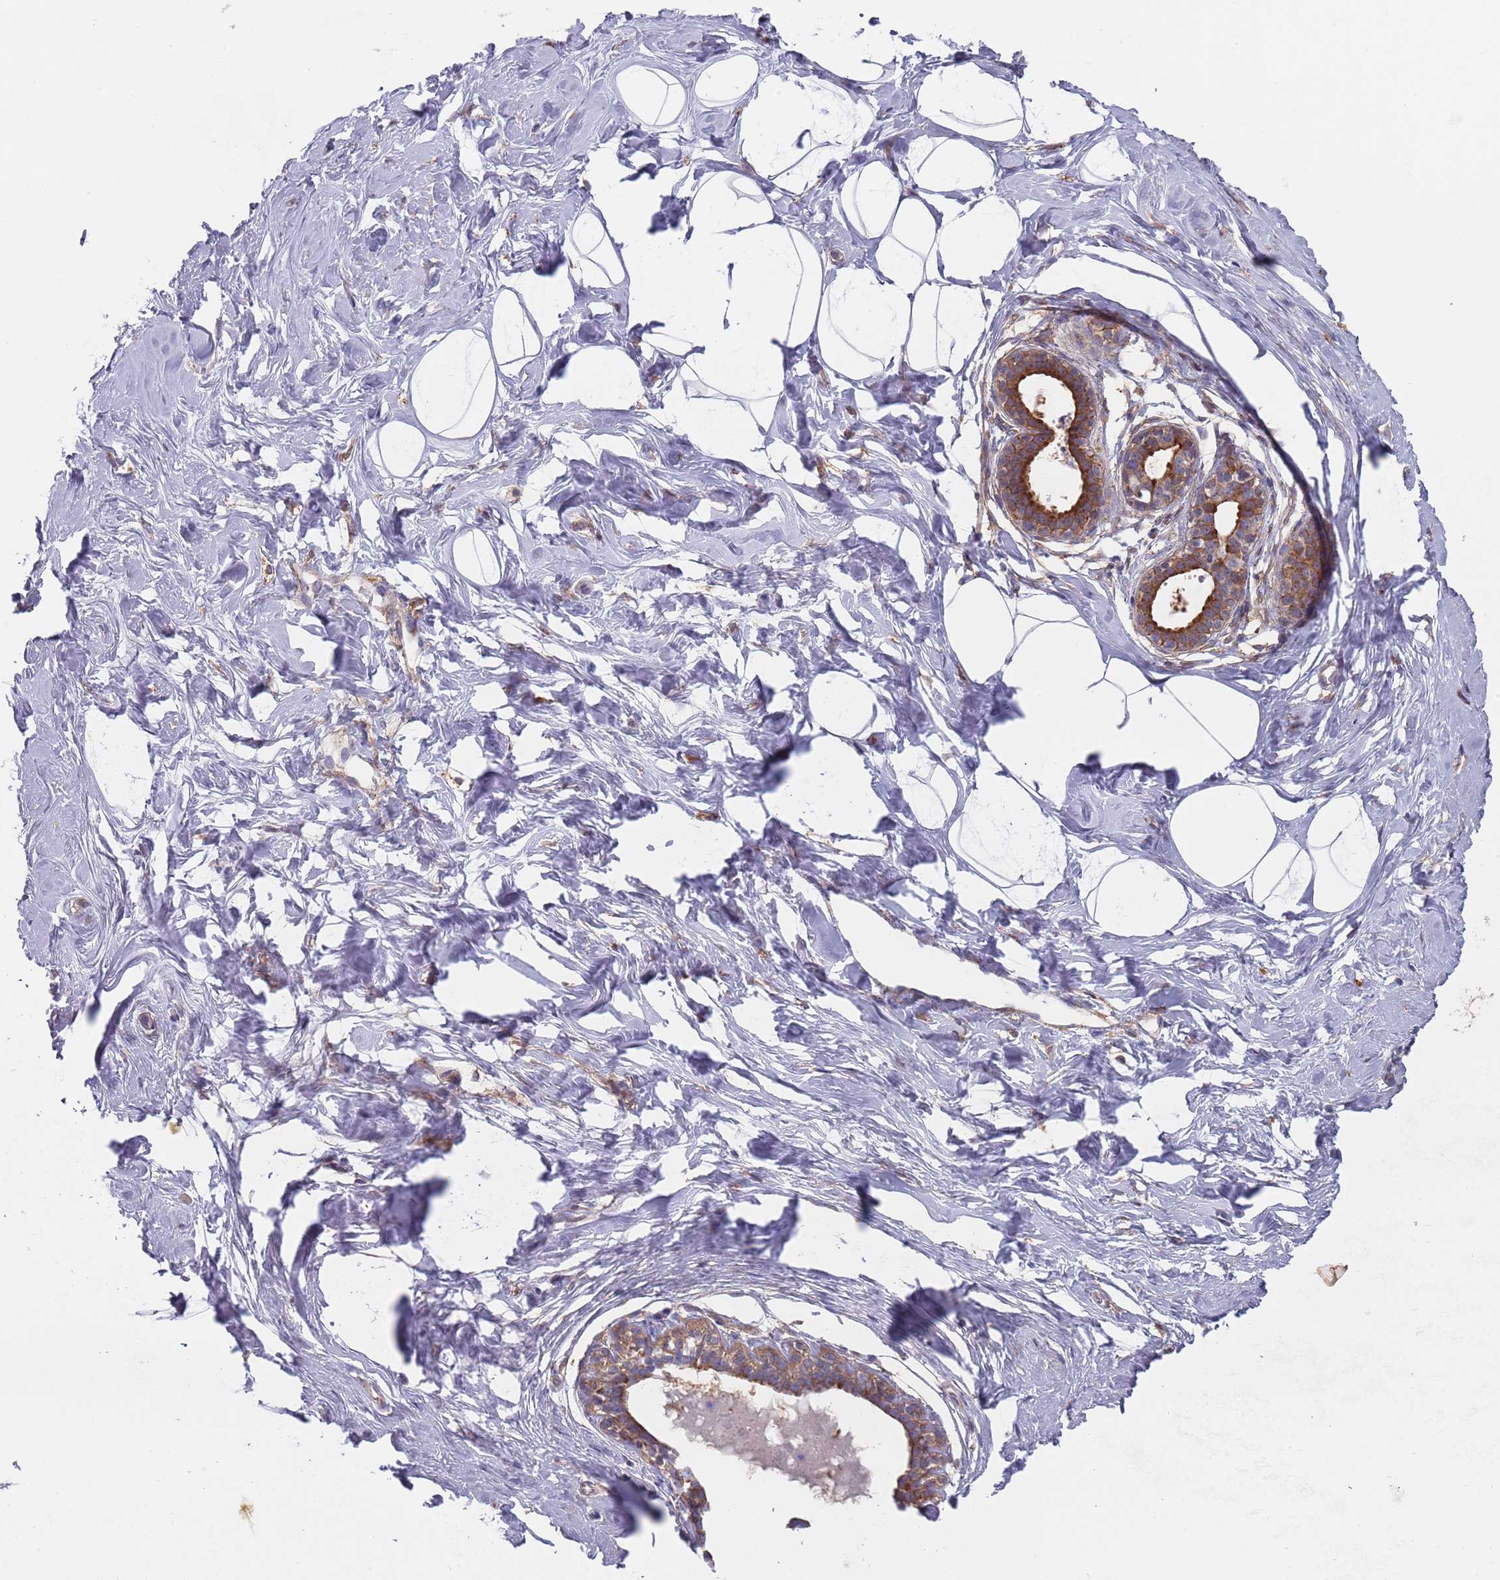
{"staining": {"intensity": "weak", "quantity": "25%-75%", "location": "cytoplasmic/membranous"}, "tissue": "breast", "cell_type": "Adipocytes", "image_type": "normal", "snomed": [{"axis": "morphology", "description": "Normal tissue, NOS"}, {"axis": "morphology", "description": "Adenoma, NOS"}, {"axis": "topography", "description": "Breast"}], "caption": "IHC of normal human breast demonstrates low levels of weak cytoplasmic/membranous expression in approximately 25%-75% of adipocytes.", "gene": "APPL2", "patient": {"sex": "female", "age": 23}}